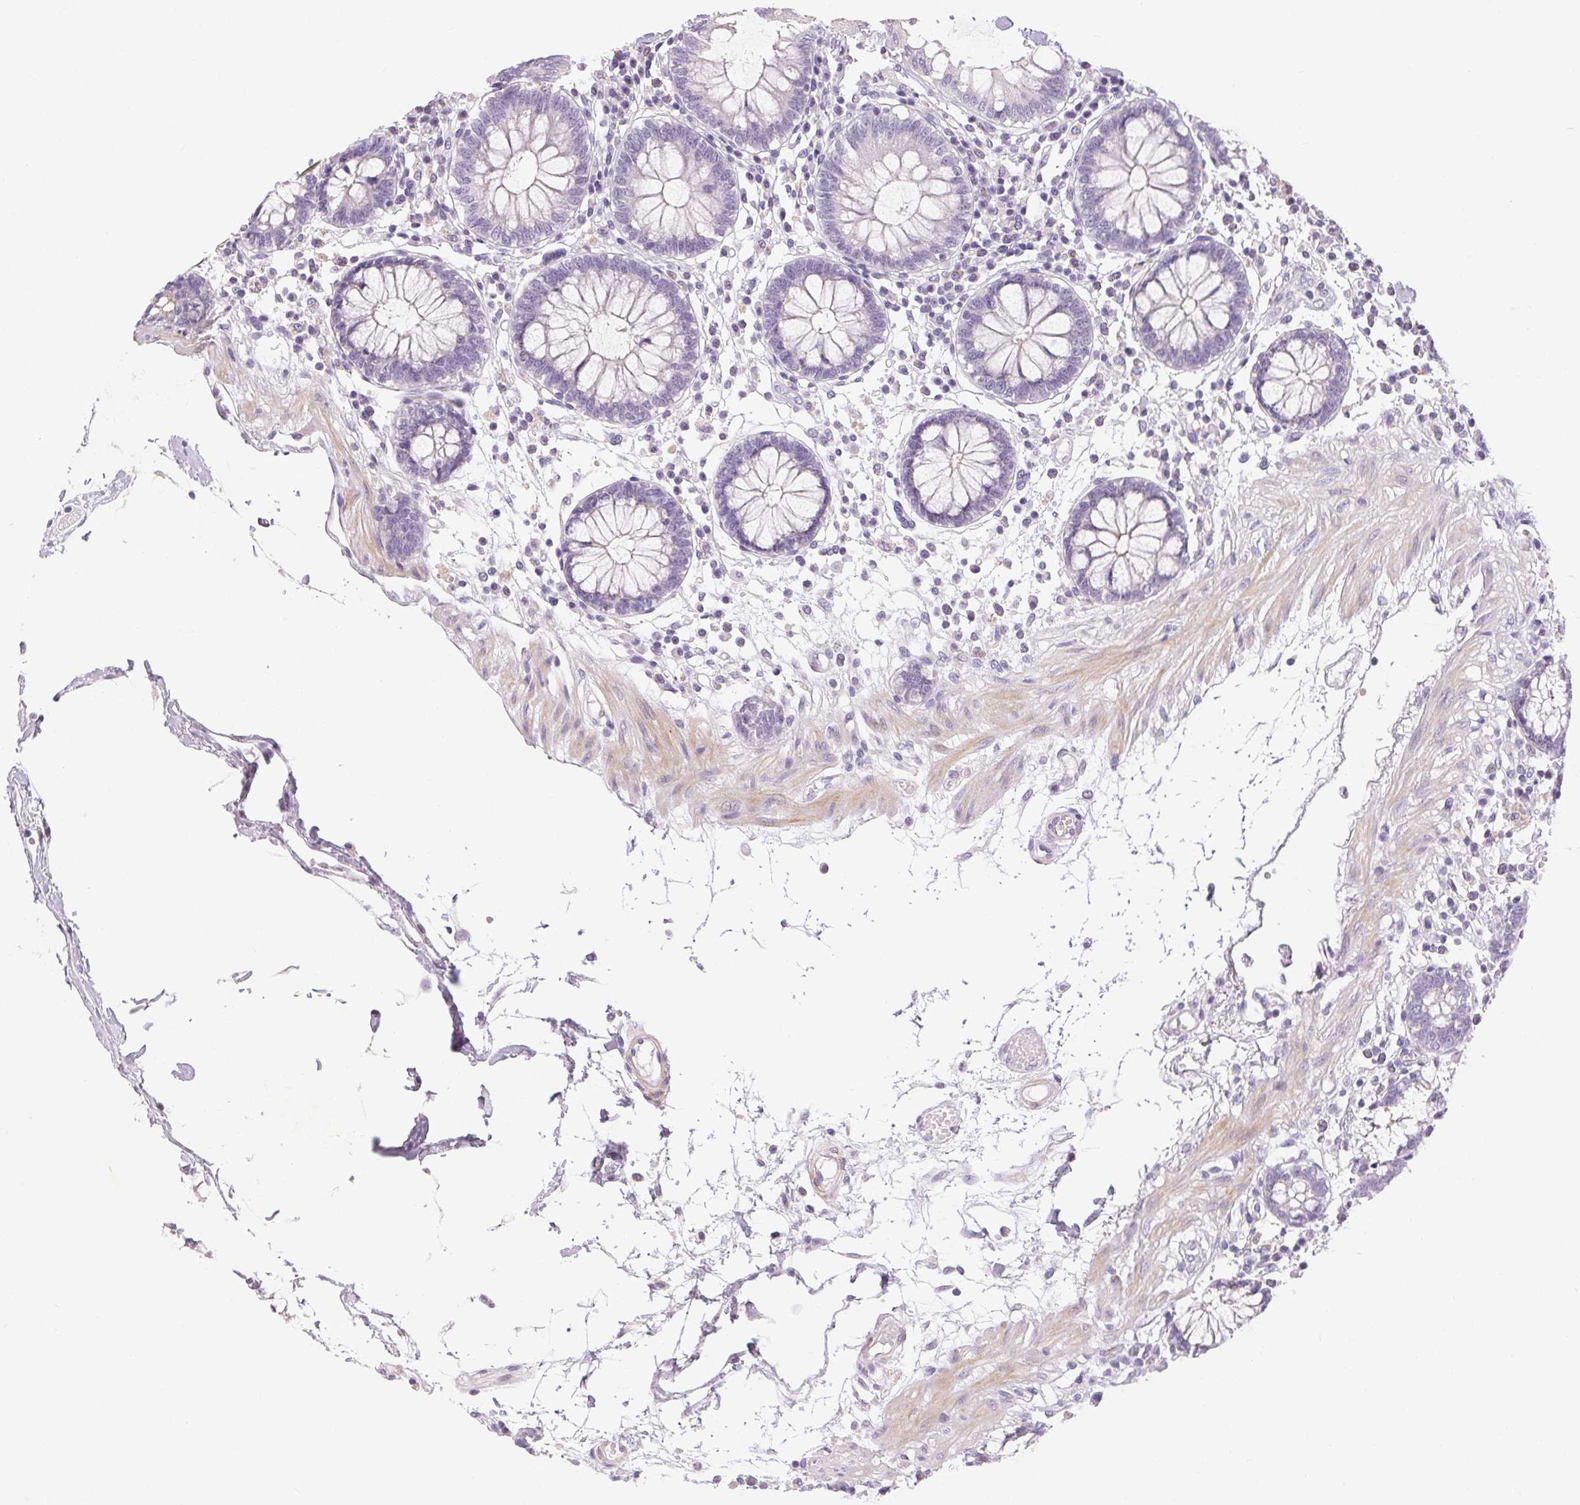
{"staining": {"intensity": "weak", "quantity": ">75%", "location": "cytoplasmic/membranous"}, "tissue": "colon", "cell_type": "Endothelial cells", "image_type": "normal", "snomed": [{"axis": "morphology", "description": "Normal tissue, NOS"}, {"axis": "morphology", "description": "Adenocarcinoma, NOS"}, {"axis": "topography", "description": "Colon"}], "caption": "Colon stained with immunohistochemistry (IHC) exhibits weak cytoplasmic/membranous expression in approximately >75% of endothelial cells. The protein is shown in brown color, while the nuclei are stained blue.", "gene": "RPGRIP1", "patient": {"sex": "male", "age": 83}}